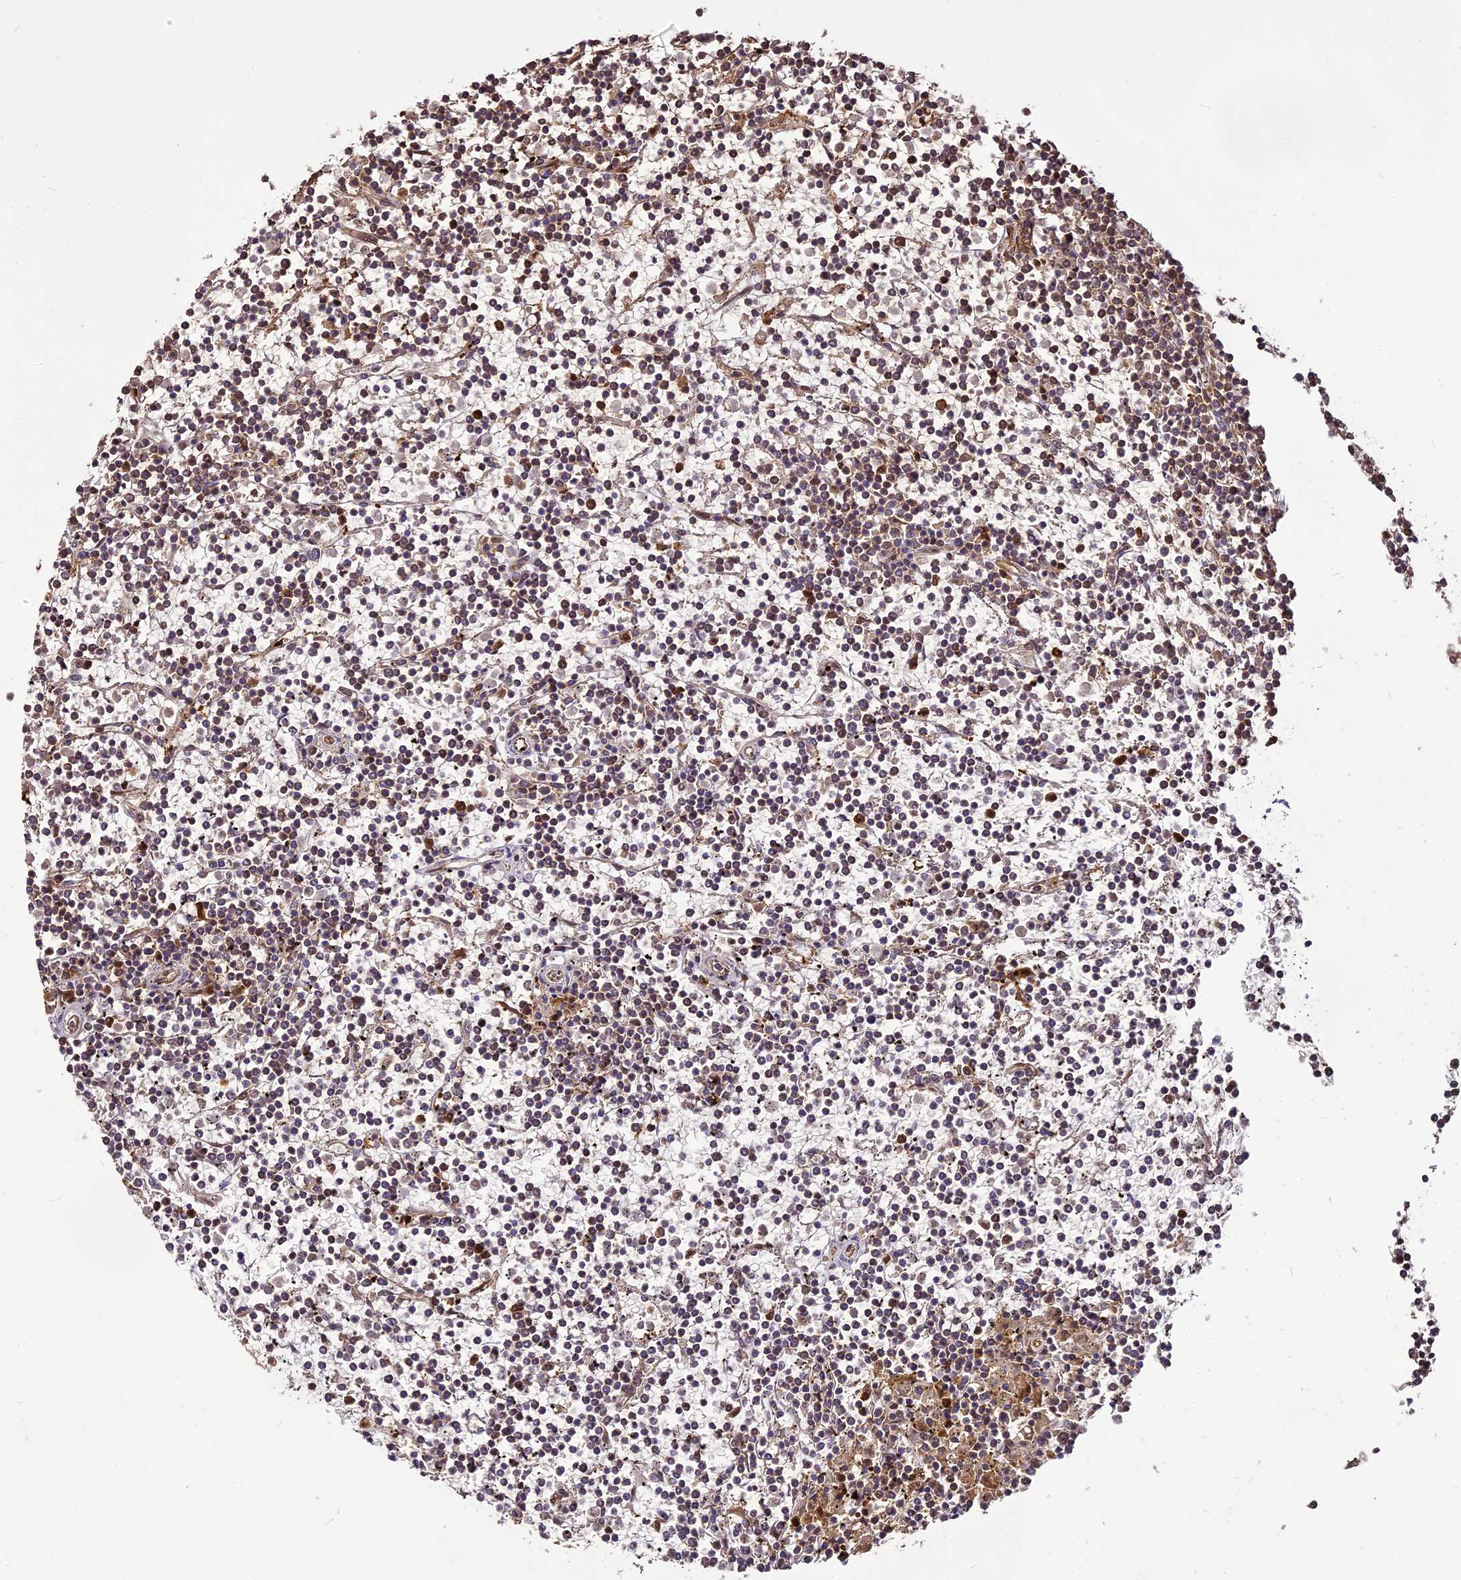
{"staining": {"intensity": "negative", "quantity": "none", "location": "none"}, "tissue": "lymphoma", "cell_type": "Tumor cells", "image_type": "cancer", "snomed": [{"axis": "morphology", "description": "Malignant lymphoma, non-Hodgkin's type, Low grade"}, {"axis": "topography", "description": "Spleen"}], "caption": "Immunohistochemistry (IHC) histopathology image of lymphoma stained for a protein (brown), which exhibits no staining in tumor cells.", "gene": "BCDIN3D", "patient": {"sex": "female", "age": 19}}